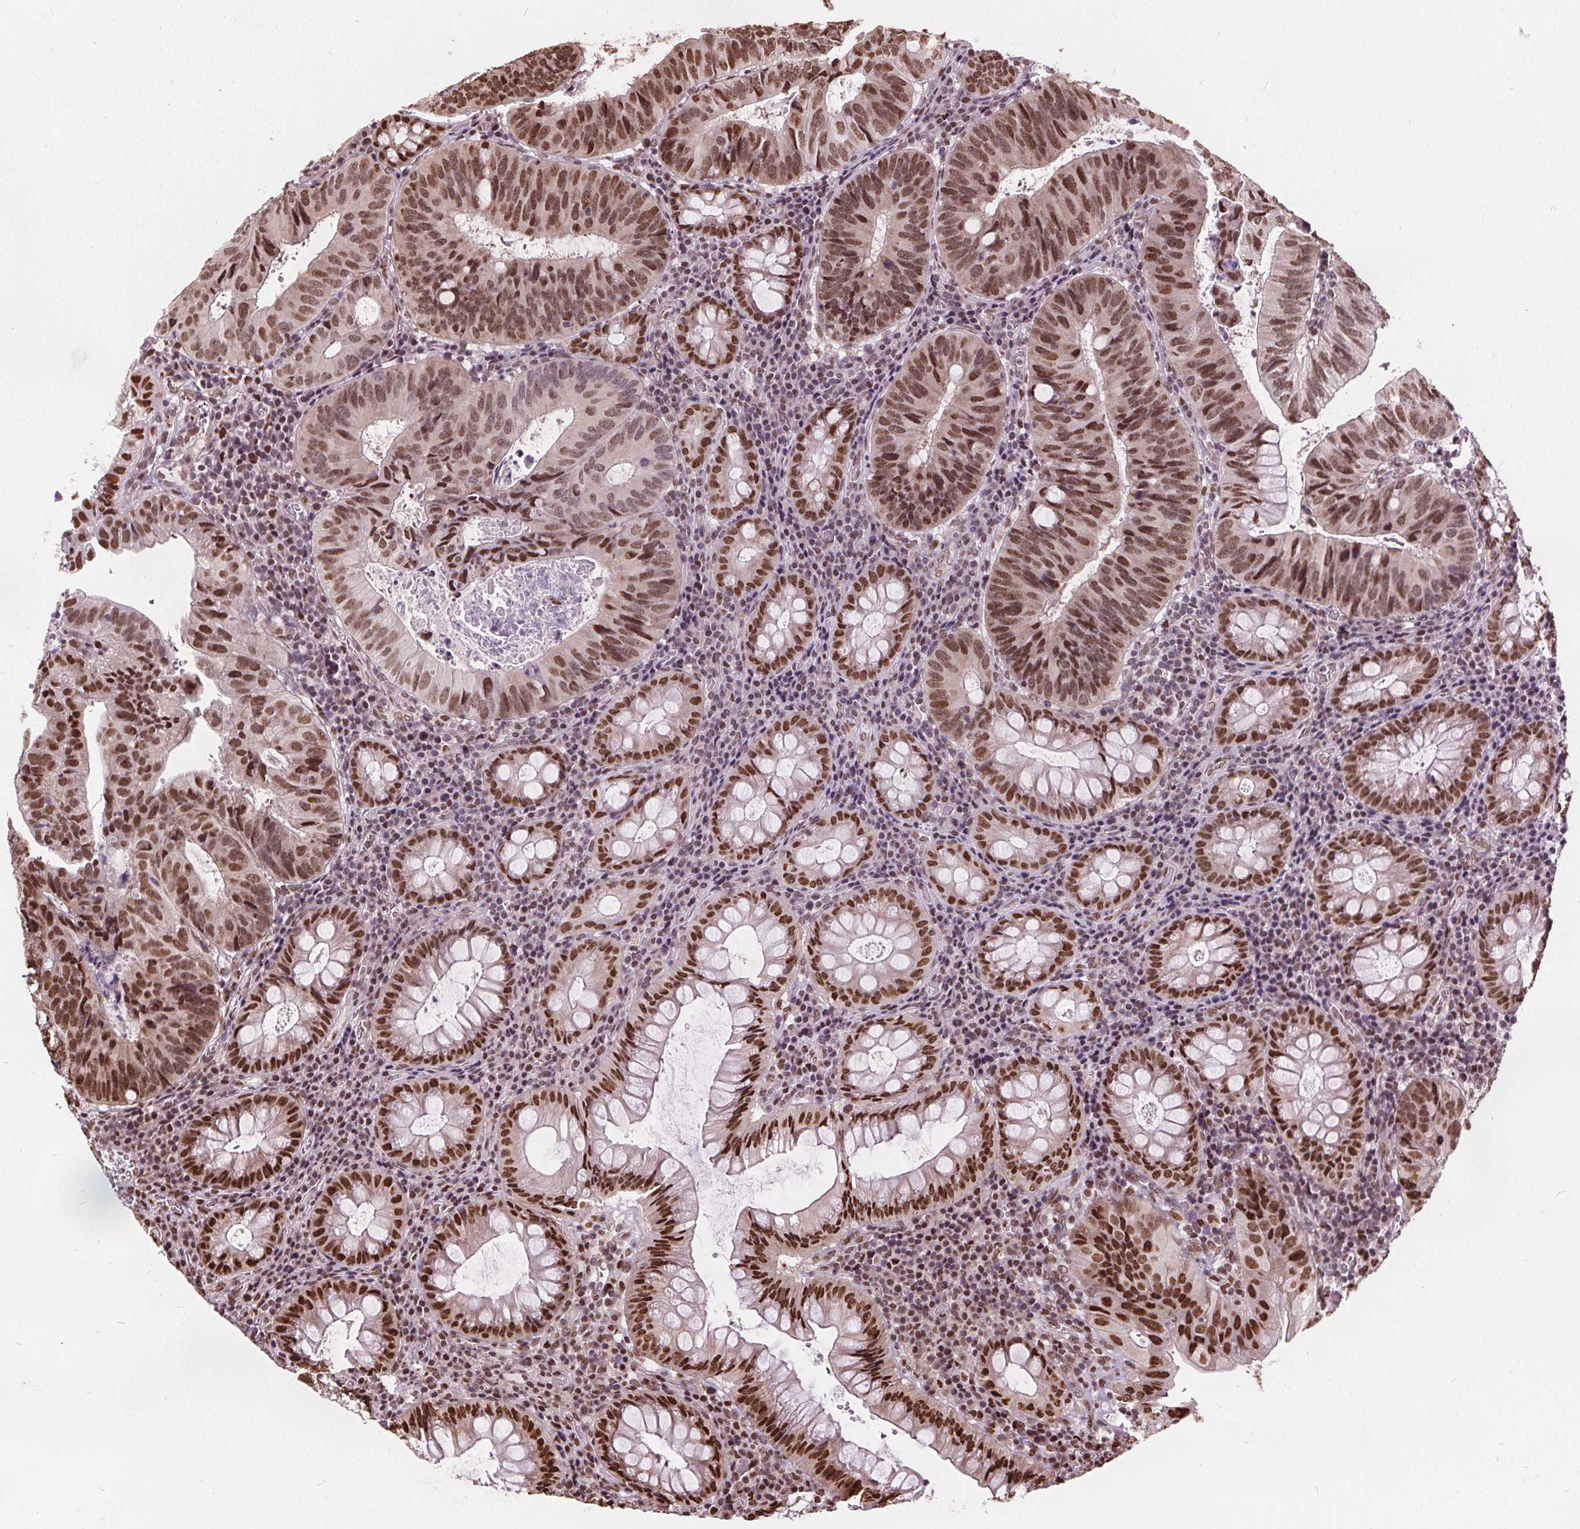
{"staining": {"intensity": "moderate", "quantity": ">75%", "location": "nuclear"}, "tissue": "colorectal cancer", "cell_type": "Tumor cells", "image_type": "cancer", "snomed": [{"axis": "morphology", "description": "Adenocarcinoma, NOS"}, {"axis": "topography", "description": "Colon"}], "caption": "This is an image of immunohistochemistry (IHC) staining of colorectal adenocarcinoma, which shows moderate expression in the nuclear of tumor cells.", "gene": "ISLR2", "patient": {"sex": "male", "age": 67}}